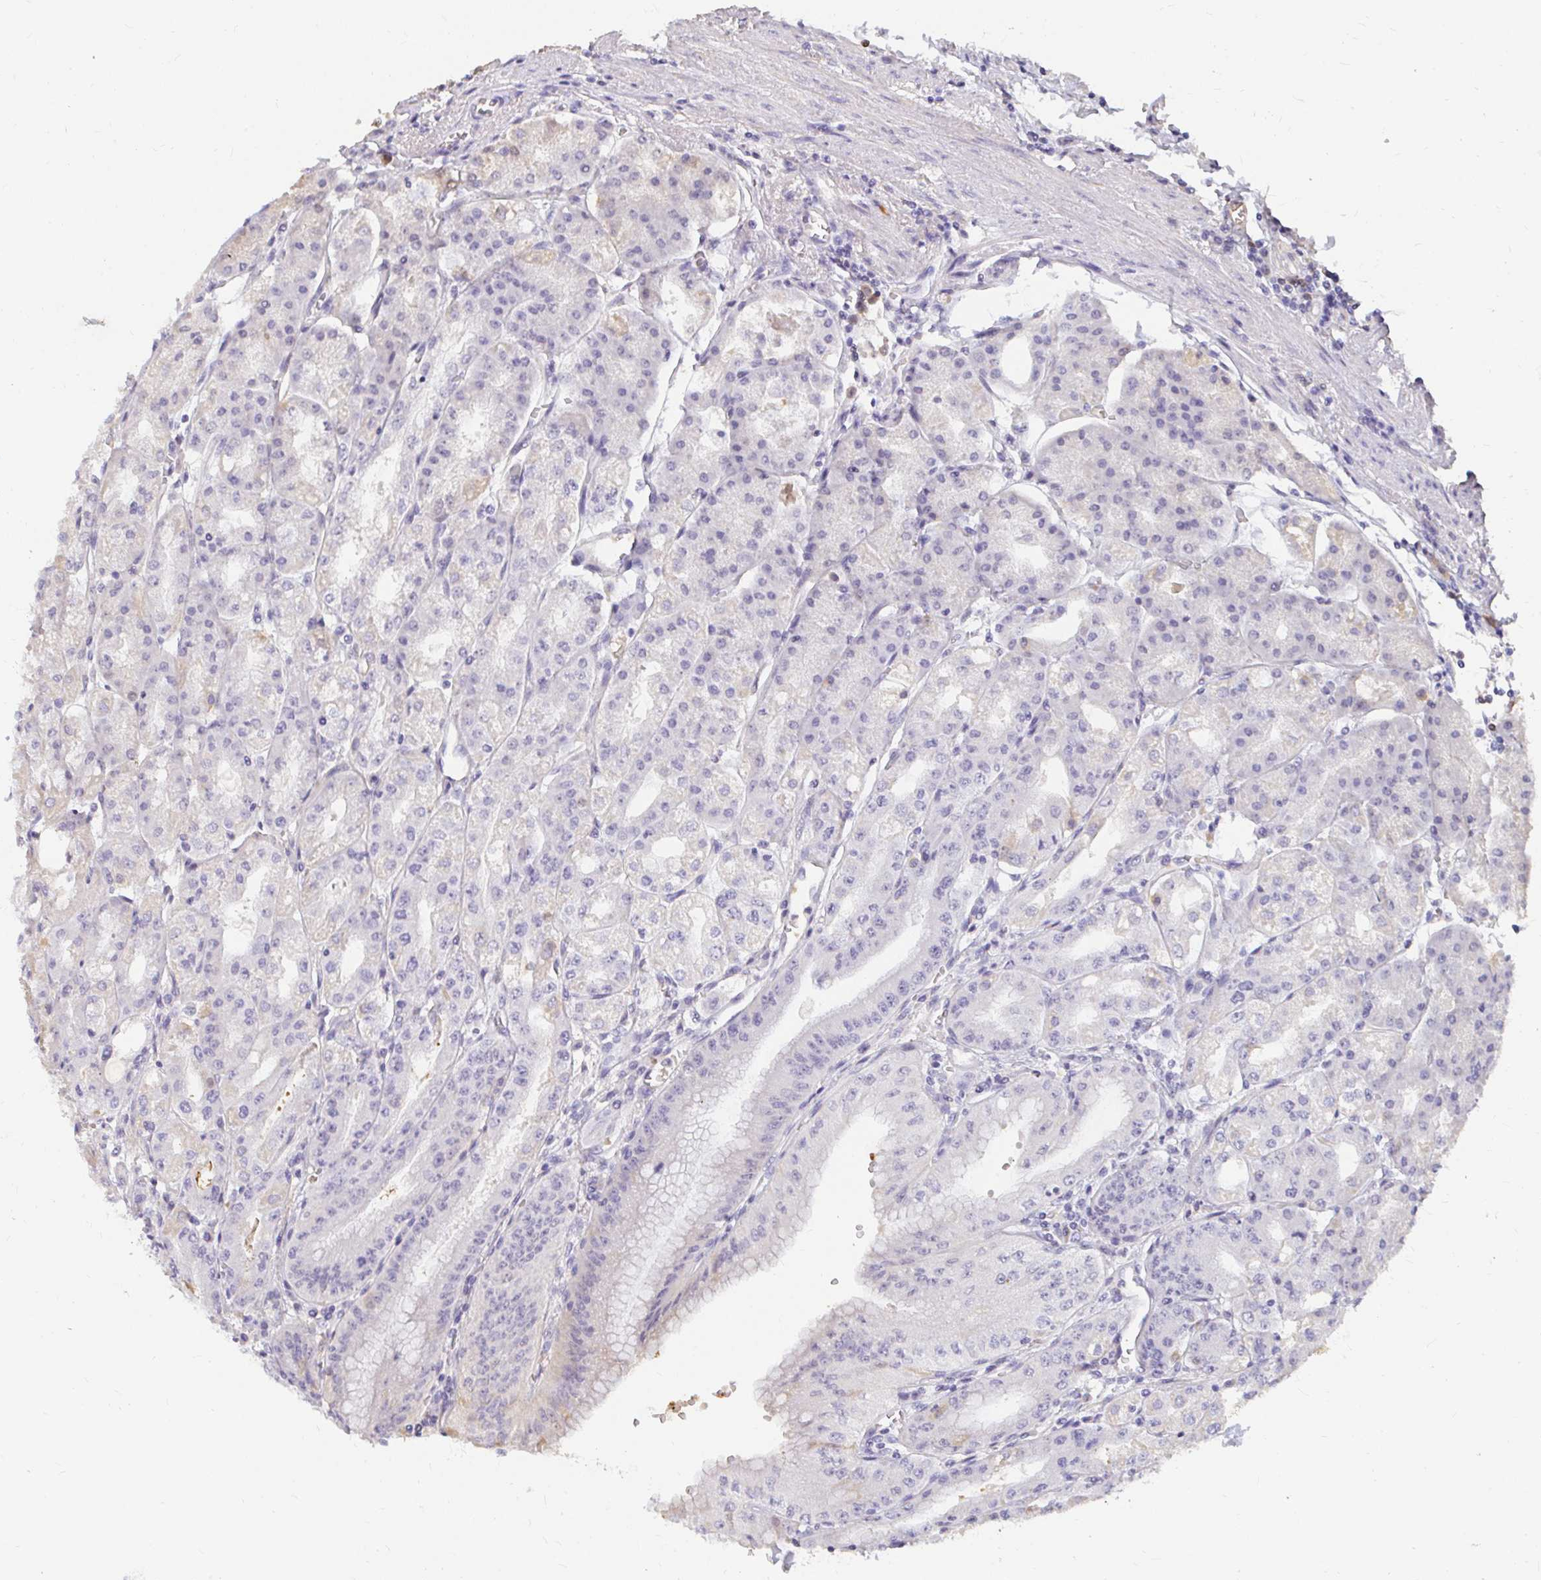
{"staining": {"intensity": "negative", "quantity": "none", "location": "none"}, "tissue": "stomach", "cell_type": "Glandular cells", "image_type": "normal", "snomed": [{"axis": "morphology", "description": "Normal tissue, NOS"}, {"axis": "topography", "description": "Stomach, lower"}], "caption": "Immunohistochemistry of normal stomach reveals no expression in glandular cells.", "gene": "LOXL4", "patient": {"sex": "male", "age": 71}}